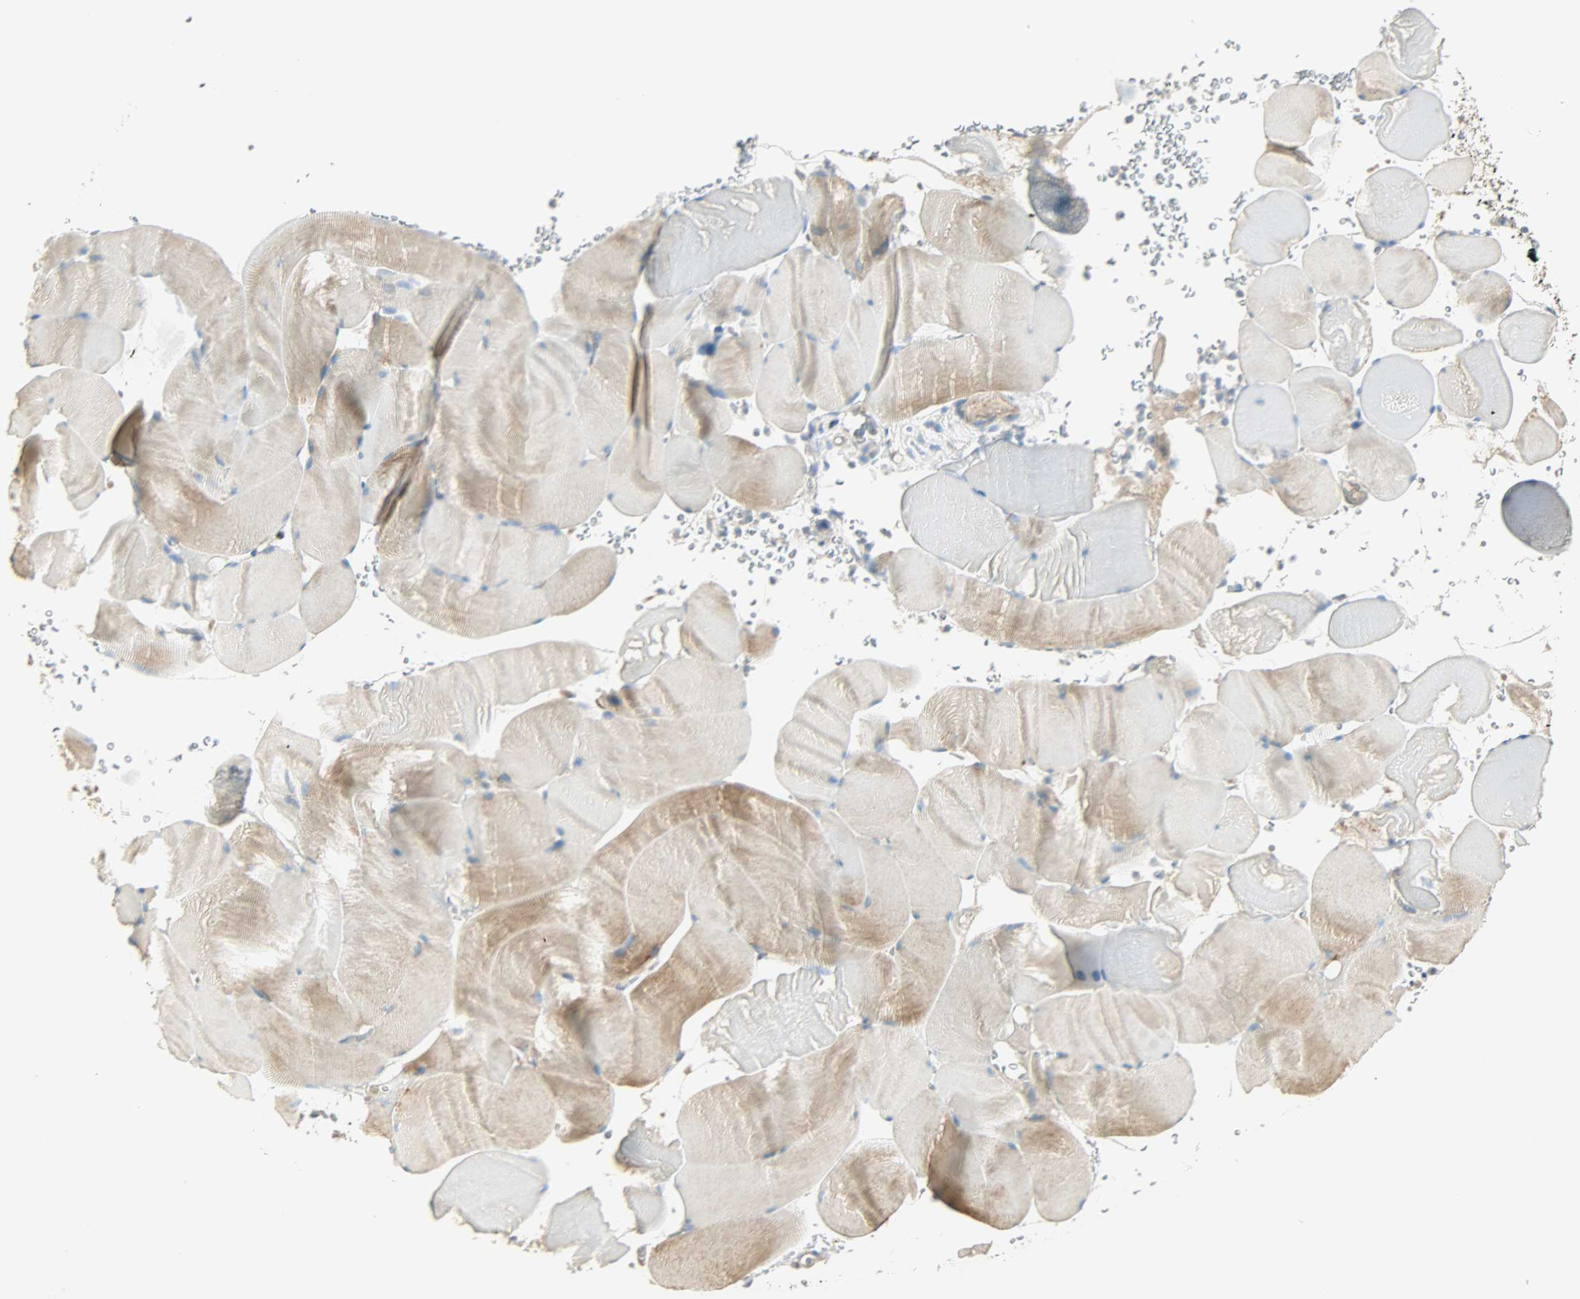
{"staining": {"intensity": "moderate", "quantity": "25%-75%", "location": "cytoplasmic/membranous"}, "tissue": "skeletal muscle", "cell_type": "Myocytes", "image_type": "normal", "snomed": [{"axis": "morphology", "description": "Normal tissue, NOS"}, {"axis": "topography", "description": "Skeletal muscle"}], "caption": "Protein expression analysis of normal skeletal muscle displays moderate cytoplasmic/membranous staining in approximately 25%-75% of myocytes.", "gene": "NNT", "patient": {"sex": "male", "age": 62}}